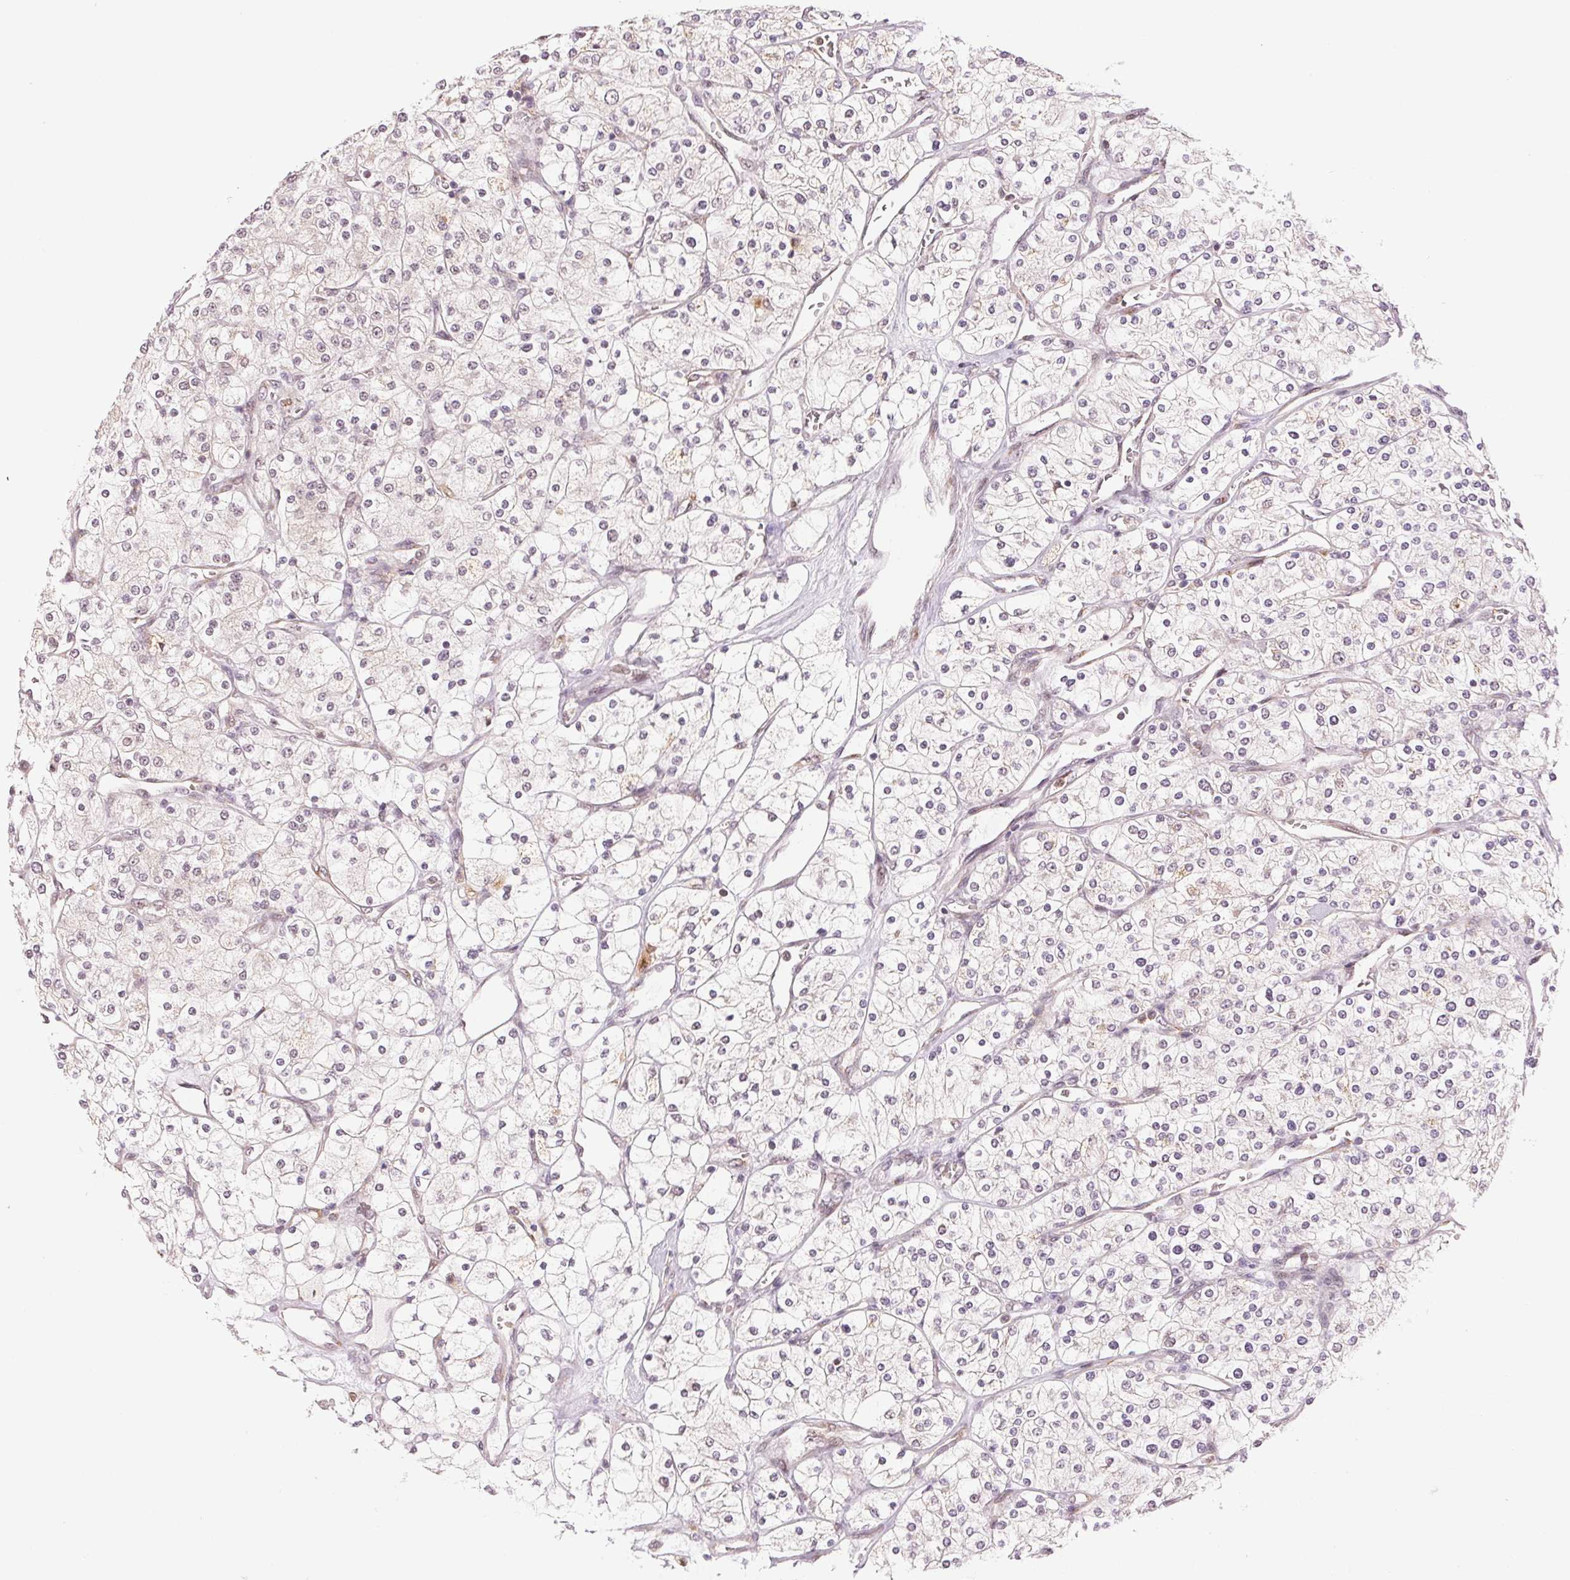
{"staining": {"intensity": "negative", "quantity": "none", "location": "none"}, "tissue": "renal cancer", "cell_type": "Tumor cells", "image_type": "cancer", "snomed": [{"axis": "morphology", "description": "Adenocarcinoma, NOS"}, {"axis": "topography", "description": "Kidney"}], "caption": "Immunohistochemistry (IHC) histopathology image of neoplastic tissue: renal cancer stained with DAB (3,3'-diaminobenzidine) displays no significant protein positivity in tumor cells. Nuclei are stained in blue.", "gene": "GRHL3", "patient": {"sex": "male", "age": 80}}